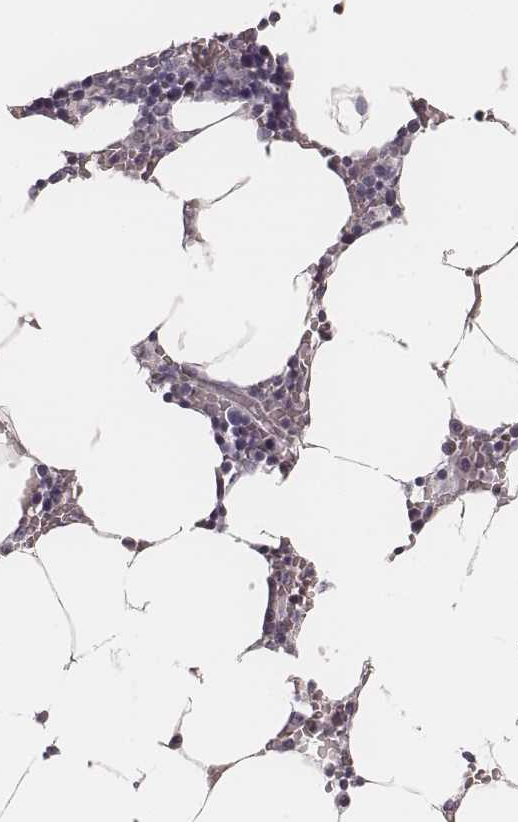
{"staining": {"intensity": "negative", "quantity": "none", "location": "none"}, "tissue": "bone marrow", "cell_type": "Hematopoietic cells", "image_type": "normal", "snomed": [{"axis": "morphology", "description": "Normal tissue, NOS"}, {"axis": "topography", "description": "Bone marrow"}], "caption": "High power microscopy image of an IHC photomicrograph of unremarkable bone marrow, revealing no significant expression in hematopoietic cells.", "gene": "MSX1", "patient": {"sex": "female", "age": 52}}